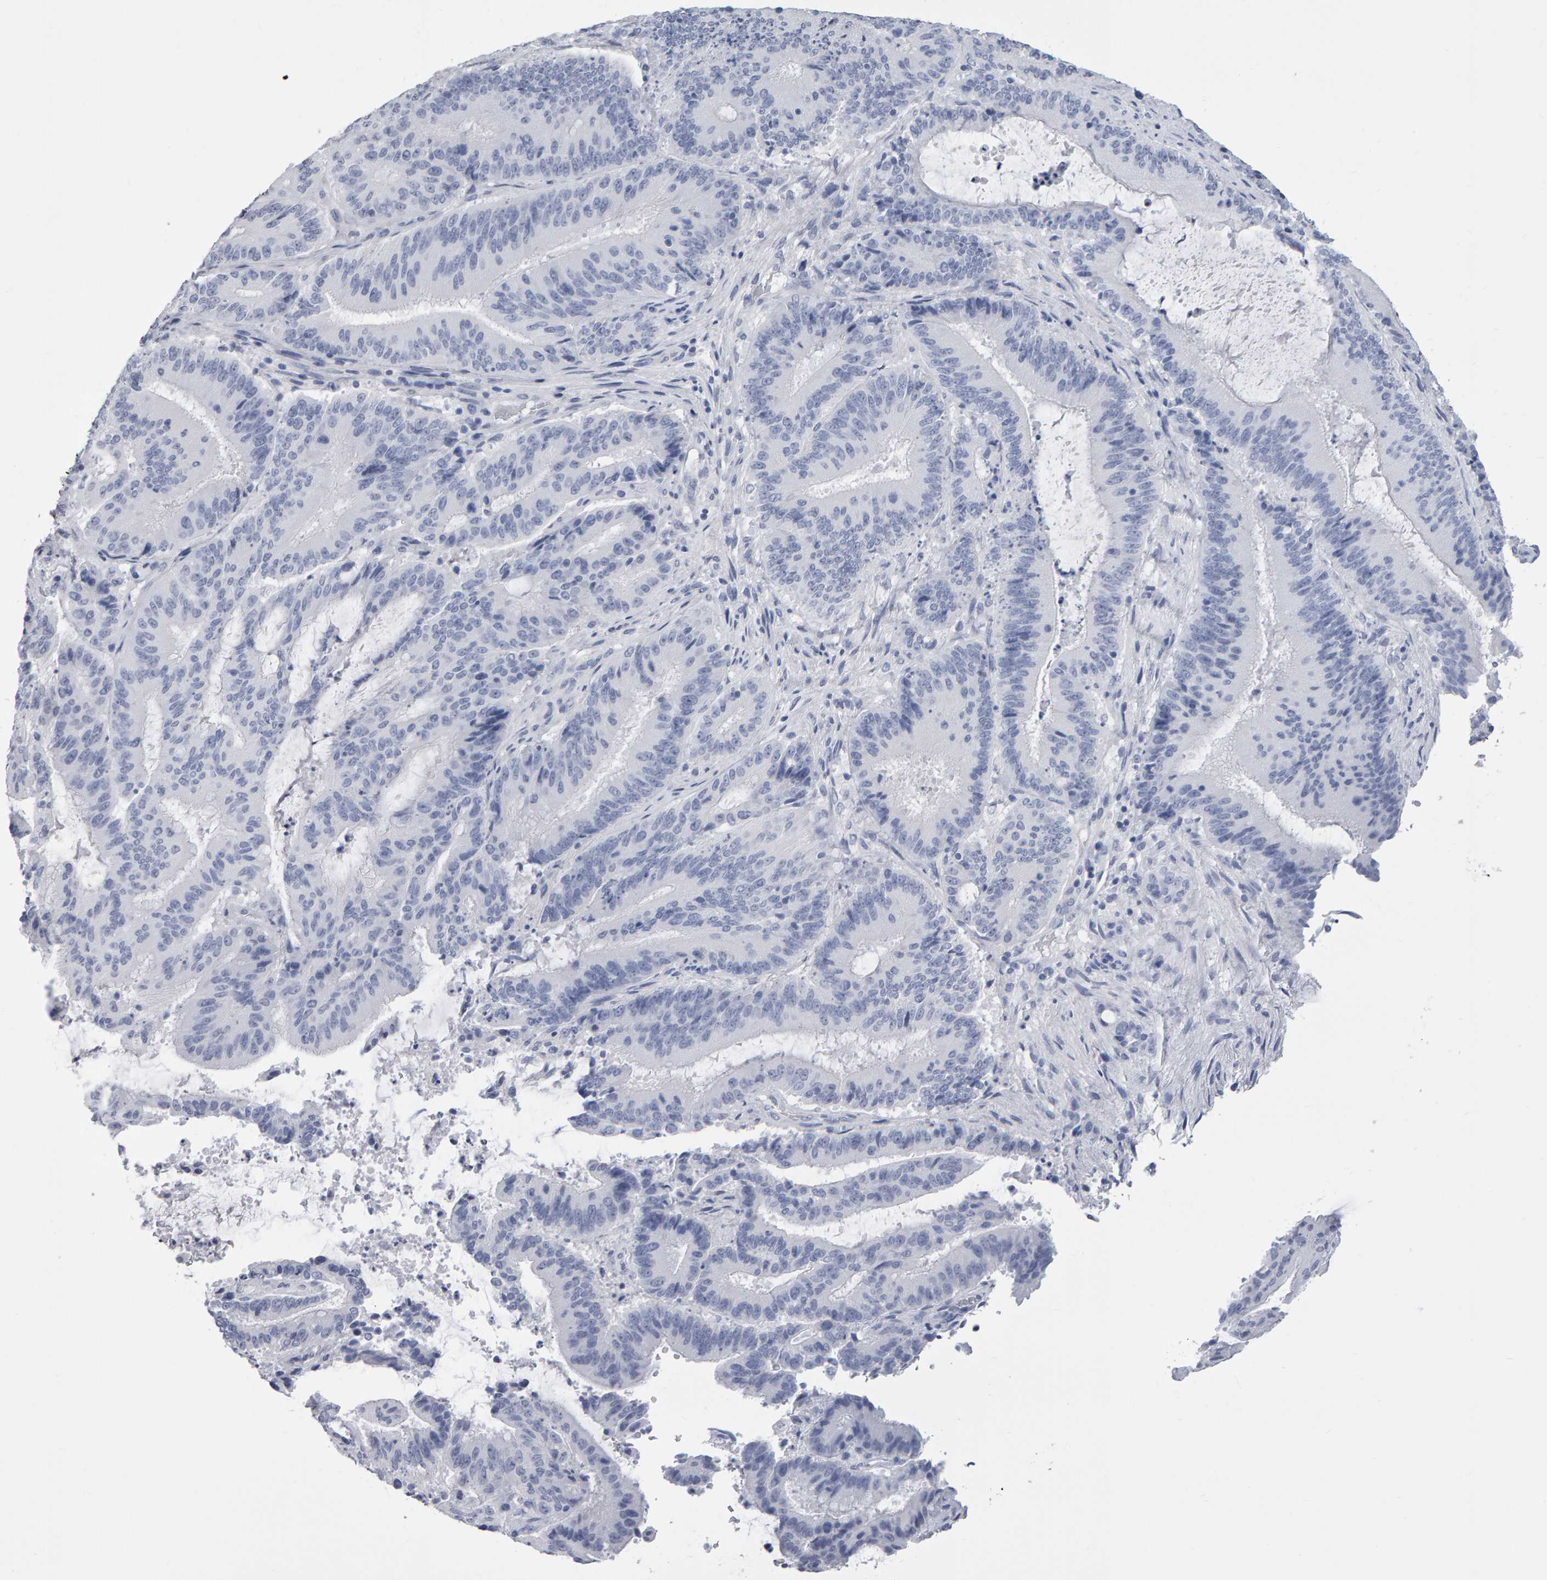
{"staining": {"intensity": "negative", "quantity": "none", "location": "none"}, "tissue": "liver cancer", "cell_type": "Tumor cells", "image_type": "cancer", "snomed": [{"axis": "morphology", "description": "Normal tissue, NOS"}, {"axis": "morphology", "description": "Cholangiocarcinoma"}, {"axis": "topography", "description": "Liver"}, {"axis": "topography", "description": "Peripheral nerve tissue"}], "caption": "DAB immunohistochemical staining of human liver cancer (cholangiocarcinoma) shows no significant expression in tumor cells.", "gene": "NCDN", "patient": {"sex": "female", "age": 73}}